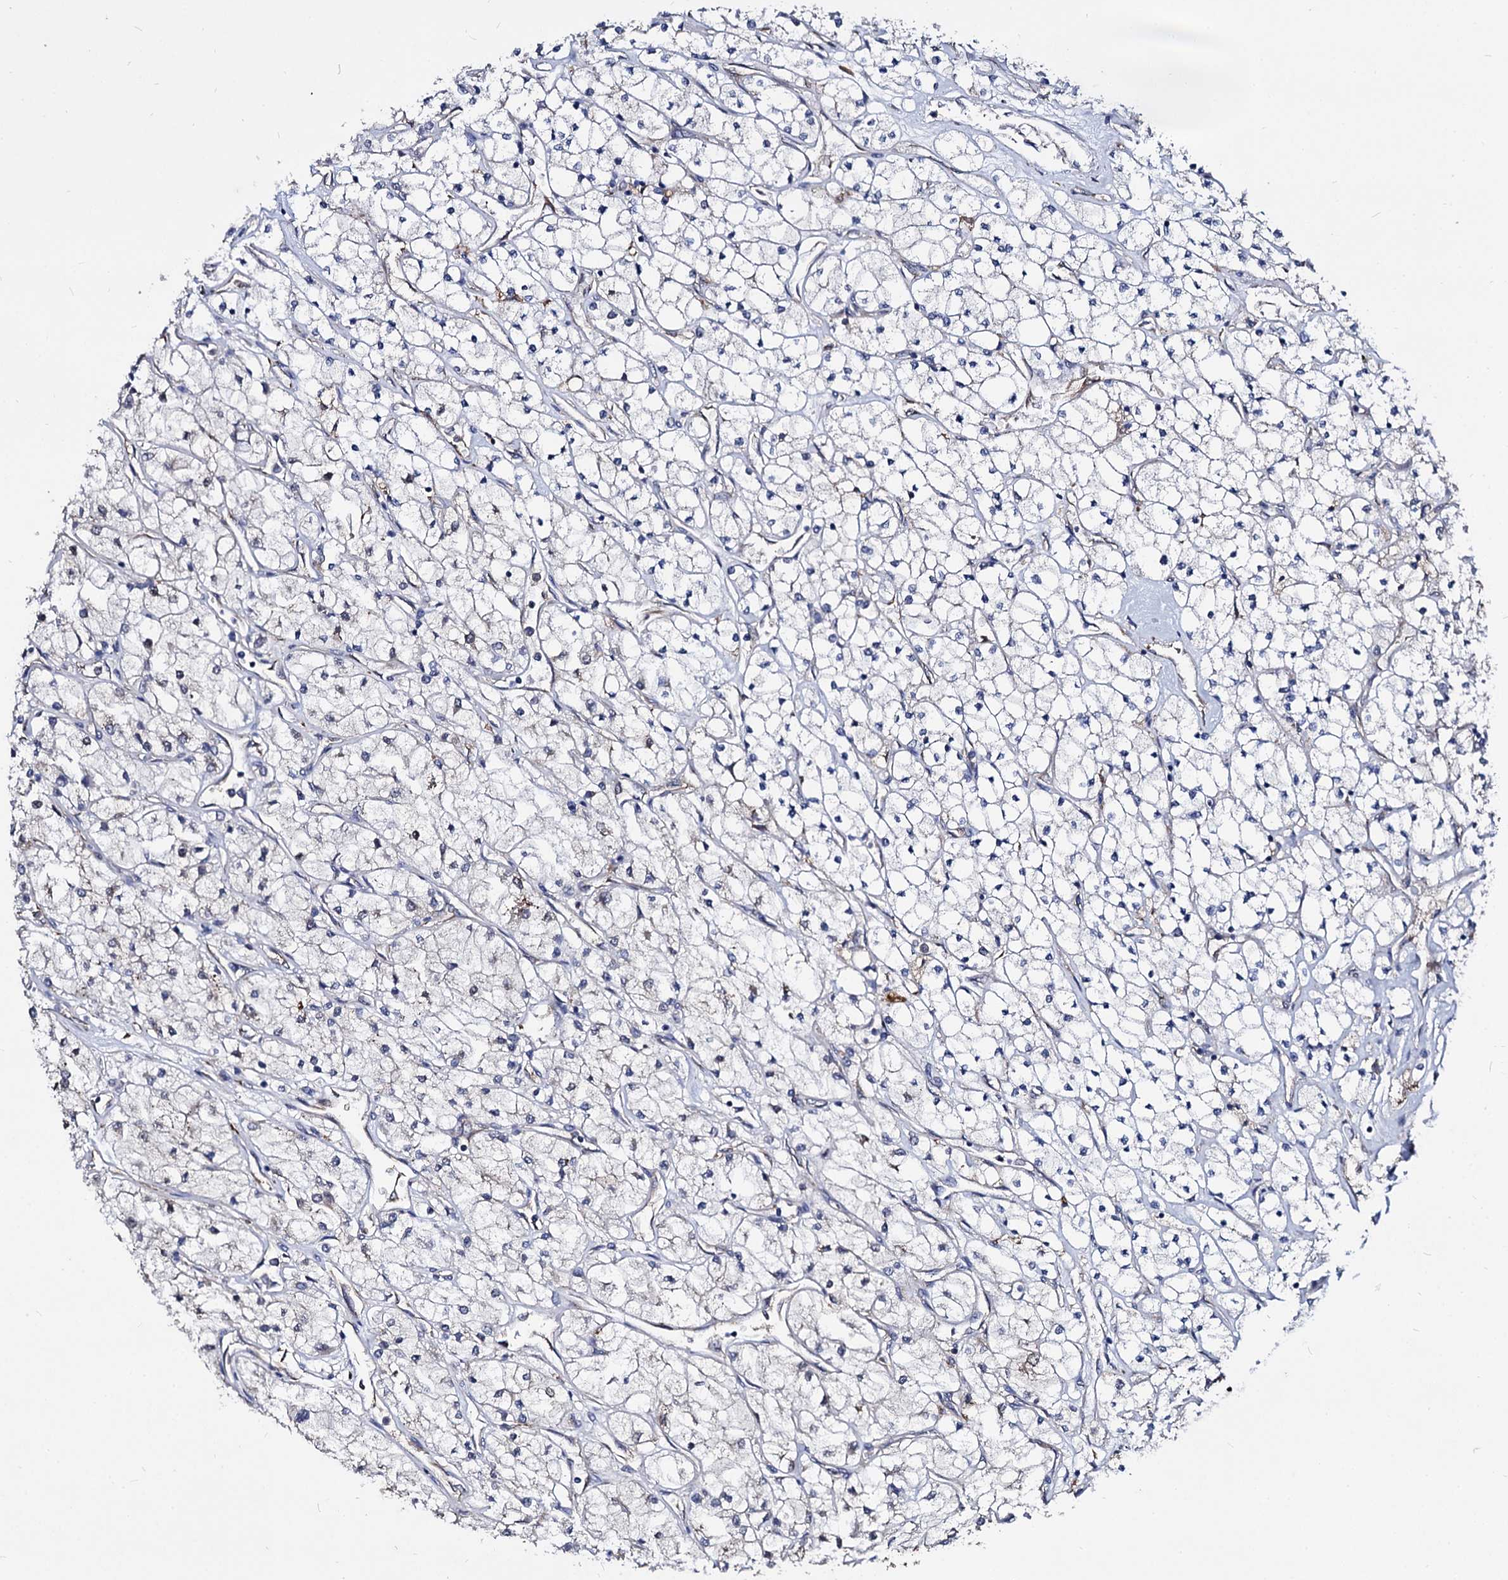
{"staining": {"intensity": "negative", "quantity": "none", "location": "none"}, "tissue": "renal cancer", "cell_type": "Tumor cells", "image_type": "cancer", "snomed": [{"axis": "morphology", "description": "Adenocarcinoma, NOS"}, {"axis": "topography", "description": "Kidney"}], "caption": "IHC of human renal cancer exhibits no expression in tumor cells.", "gene": "NME1", "patient": {"sex": "male", "age": 80}}